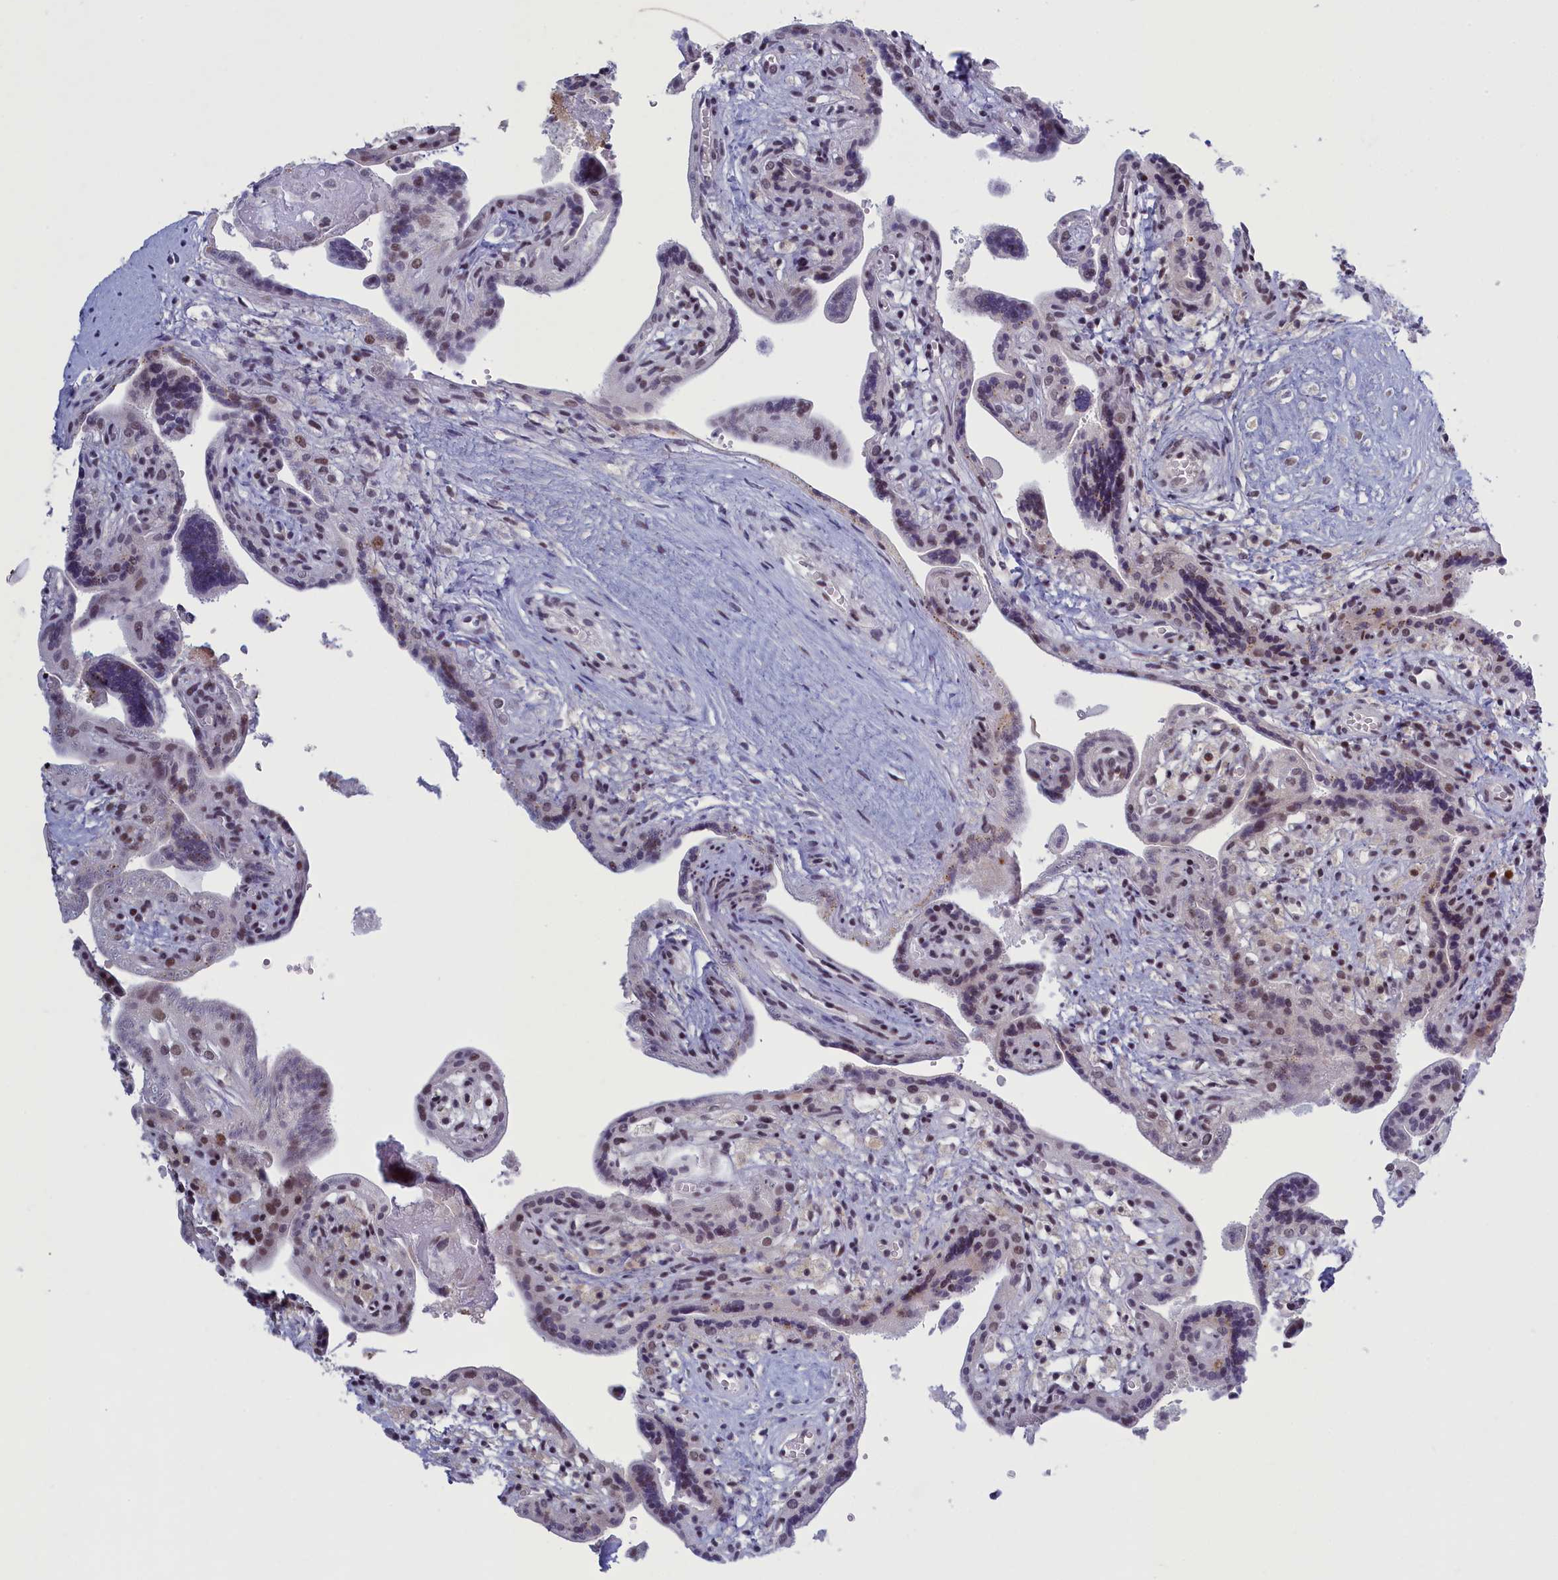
{"staining": {"intensity": "moderate", "quantity": "<25%", "location": "nuclear"}, "tissue": "placenta", "cell_type": "Trophoblastic cells", "image_type": "normal", "snomed": [{"axis": "morphology", "description": "Normal tissue, NOS"}, {"axis": "topography", "description": "Placenta"}], "caption": "This image reveals immunohistochemistry (IHC) staining of benign human placenta, with low moderate nuclear staining in approximately <25% of trophoblastic cells.", "gene": "ATF7IP2", "patient": {"sex": "female", "age": 37}}